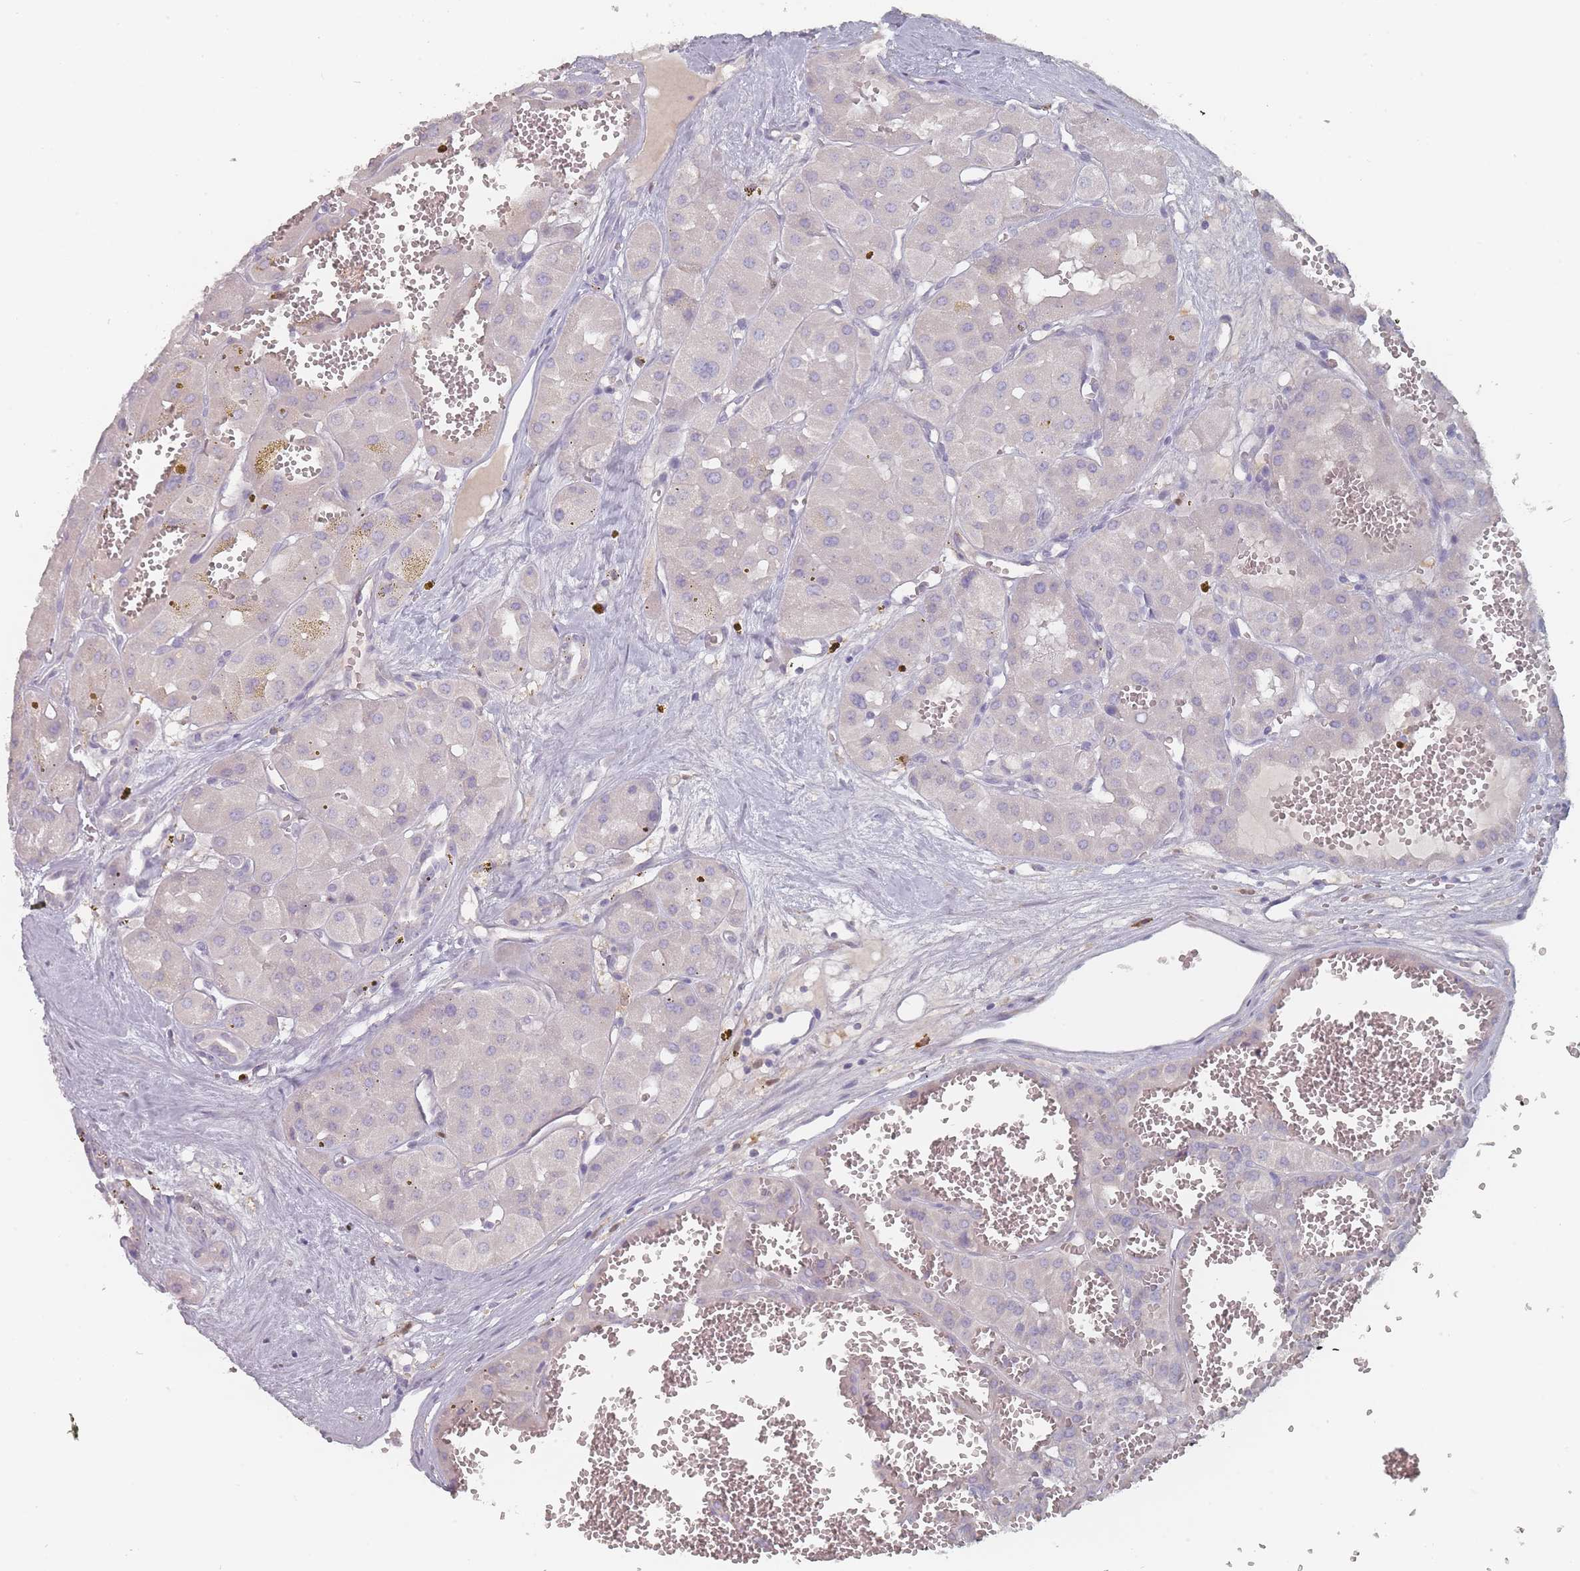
{"staining": {"intensity": "negative", "quantity": "none", "location": "none"}, "tissue": "renal cancer", "cell_type": "Tumor cells", "image_type": "cancer", "snomed": [{"axis": "morphology", "description": "Carcinoma, NOS"}, {"axis": "topography", "description": "Kidney"}], "caption": "Photomicrograph shows no significant protein staining in tumor cells of renal carcinoma.", "gene": "SLC35E4", "patient": {"sex": "female", "age": 75}}